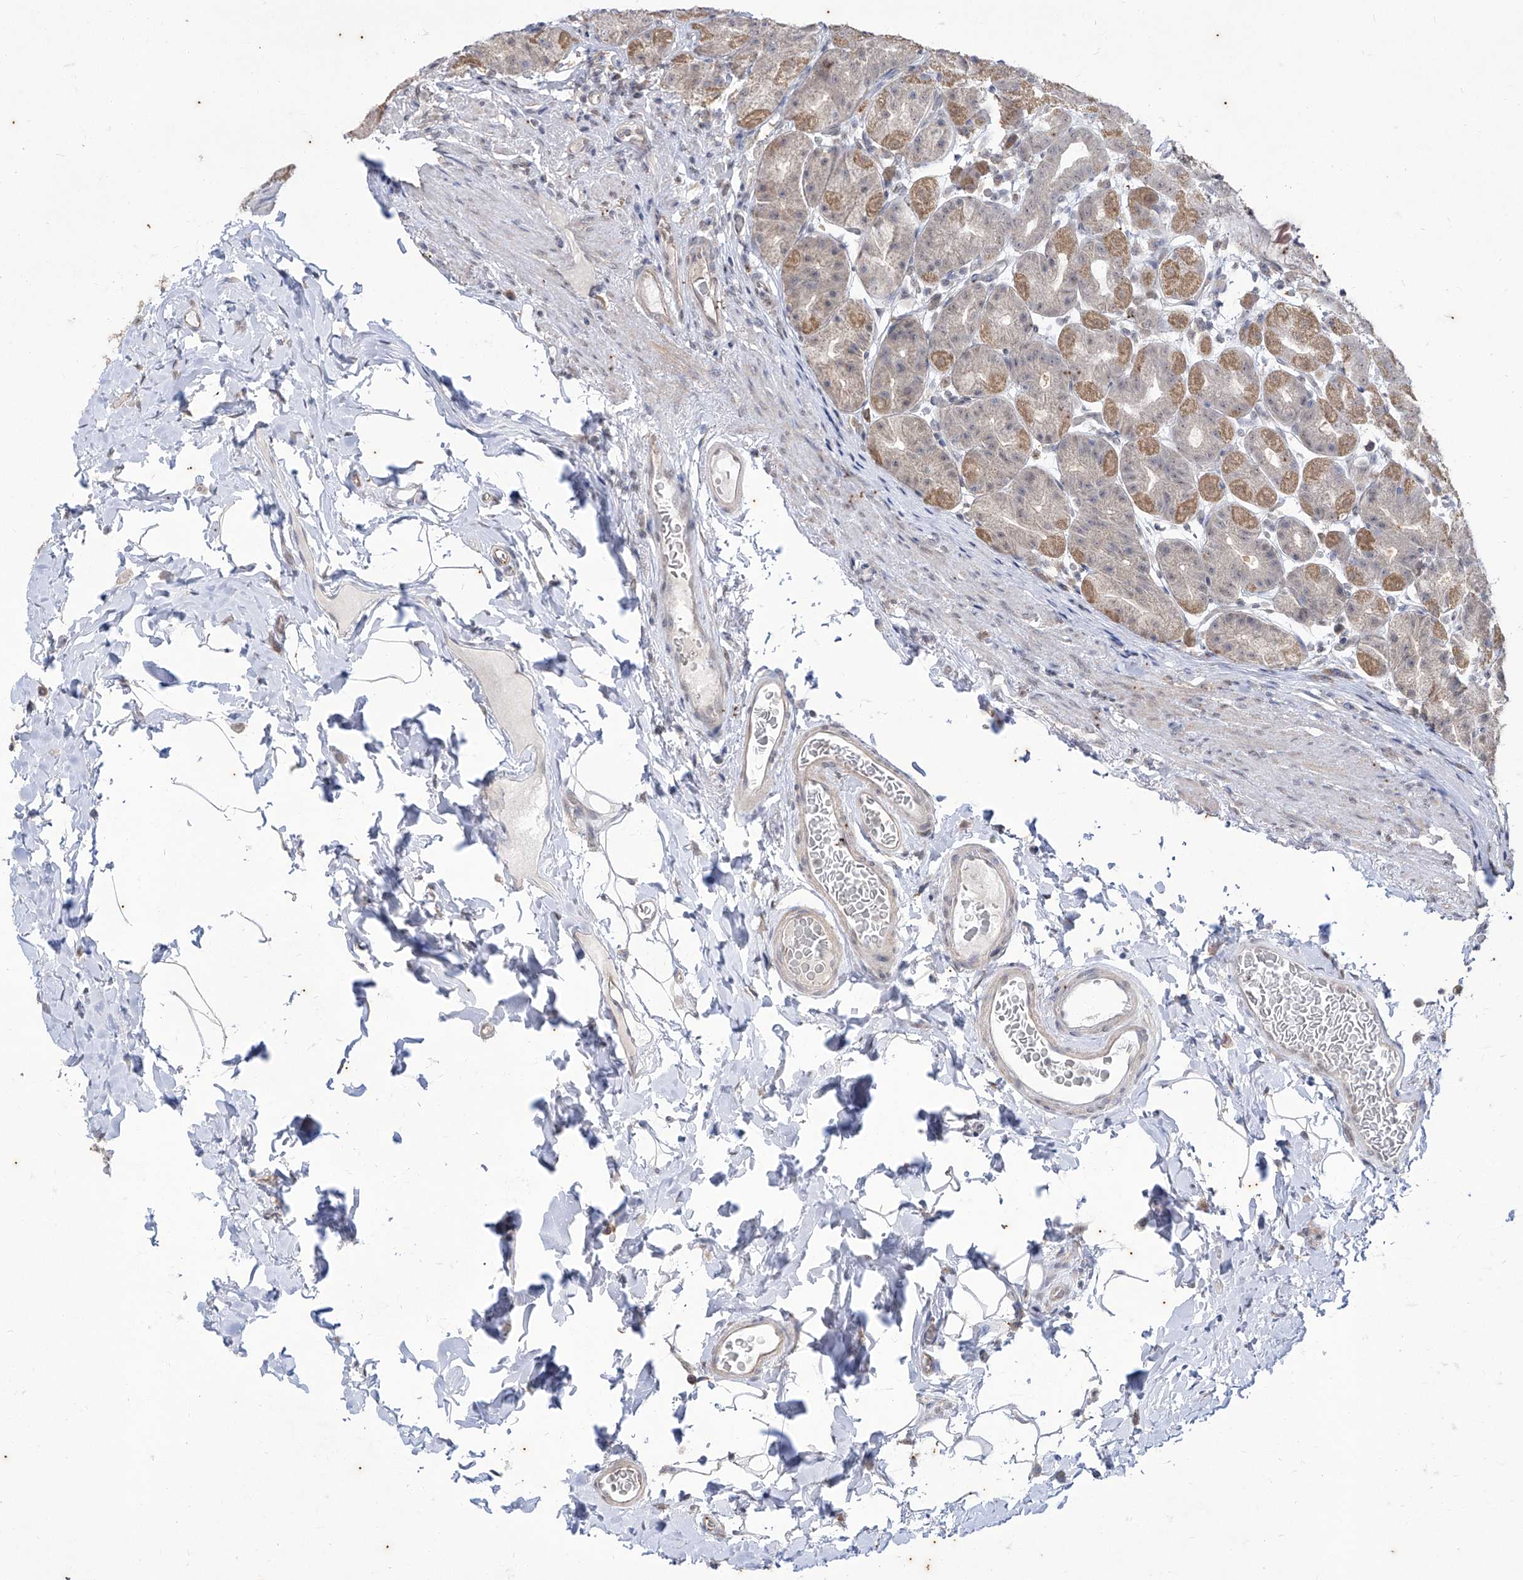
{"staining": {"intensity": "moderate", "quantity": ">75%", "location": "cytoplasmic/membranous,nuclear"}, "tissue": "stomach", "cell_type": "Glandular cells", "image_type": "normal", "snomed": [{"axis": "morphology", "description": "Normal tissue, NOS"}, {"axis": "topography", "description": "Stomach, upper"}], "caption": "Human stomach stained for a protein (brown) exhibits moderate cytoplasmic/membranous,nuclear positive expression in about >75% of glandular cells.", "gene": "PHF20L1", "patient": {"sex": "male", "age": 68}}